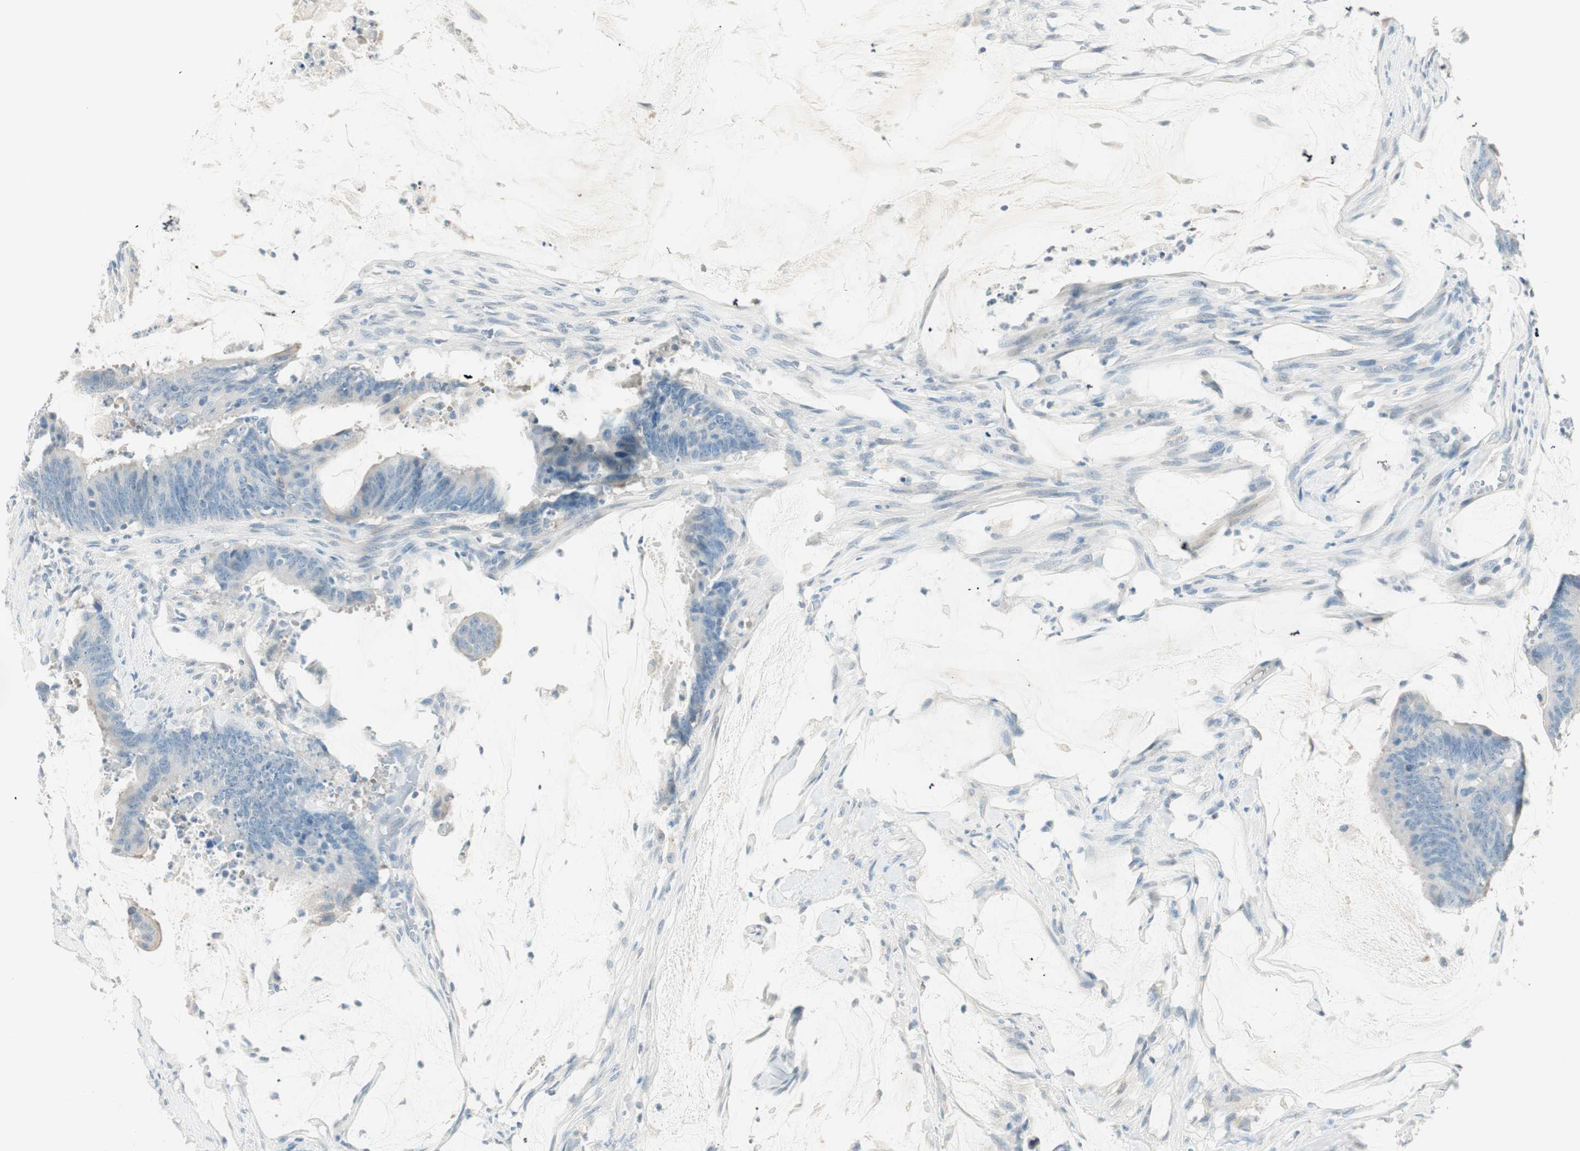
{"staining": {"intensity": "negative", "quantity": "none", "location": "none"}, "tissue": "colorectal cancer", "cell_type": "Tumor cells", "image_type": "cancer", "snomed": [{"axis": "morphology", "description": "Adenocarcinoma, NOS"}, {"axis": "topography", "description": "Rectum"}], "caption": "This image is of adenocarcinoma (colorectal) stained with immunohistochemistry to label a protein in brown with the nuclei are counter-stained blue. There is no staining in tumor cells. (Brightfield microscopy of DAB IHC at high magnification).", "gene": "GNAO1", "patient": {"sex": "female", "age": 66}}